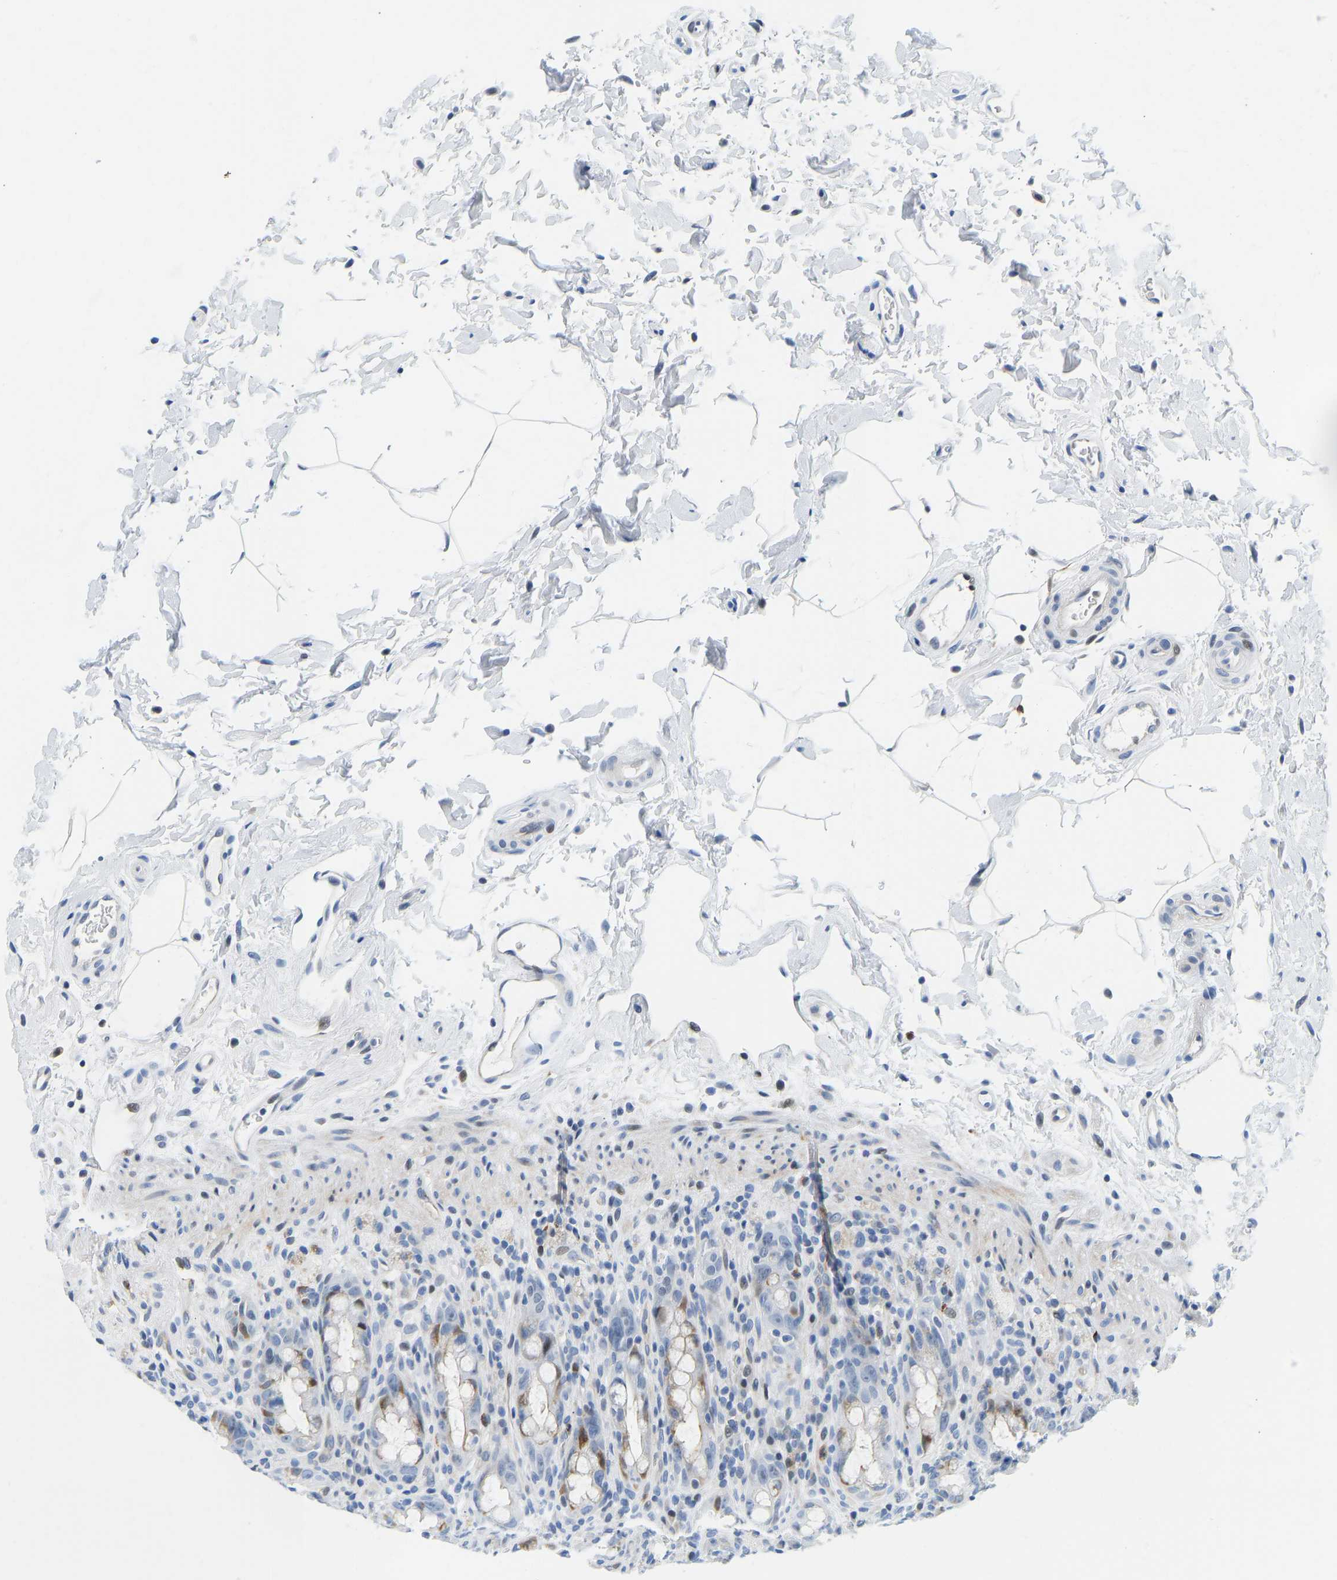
{"staining": {"intensity": "moderate", "quantity": "<25%", "location": "cytoplasmic/membranous"}, "tissue": "rectum", "cell_type": "Glandular cells", "image_type": "normal", "snomed": [{"axis": "morphology", "description": "Normal tissue, NOS"}, {"axis": "topography", "description": "Rectum"}], "caption": "DAB (3,3'-diaminobenzidine) immunohistochemical staining of benign rectum reveals moderate cytoplasmic/membranous protein staining in about <25% of glandular cells.", "gene": "HDAC5", "patient": {"sex": "male", "age": 44}}